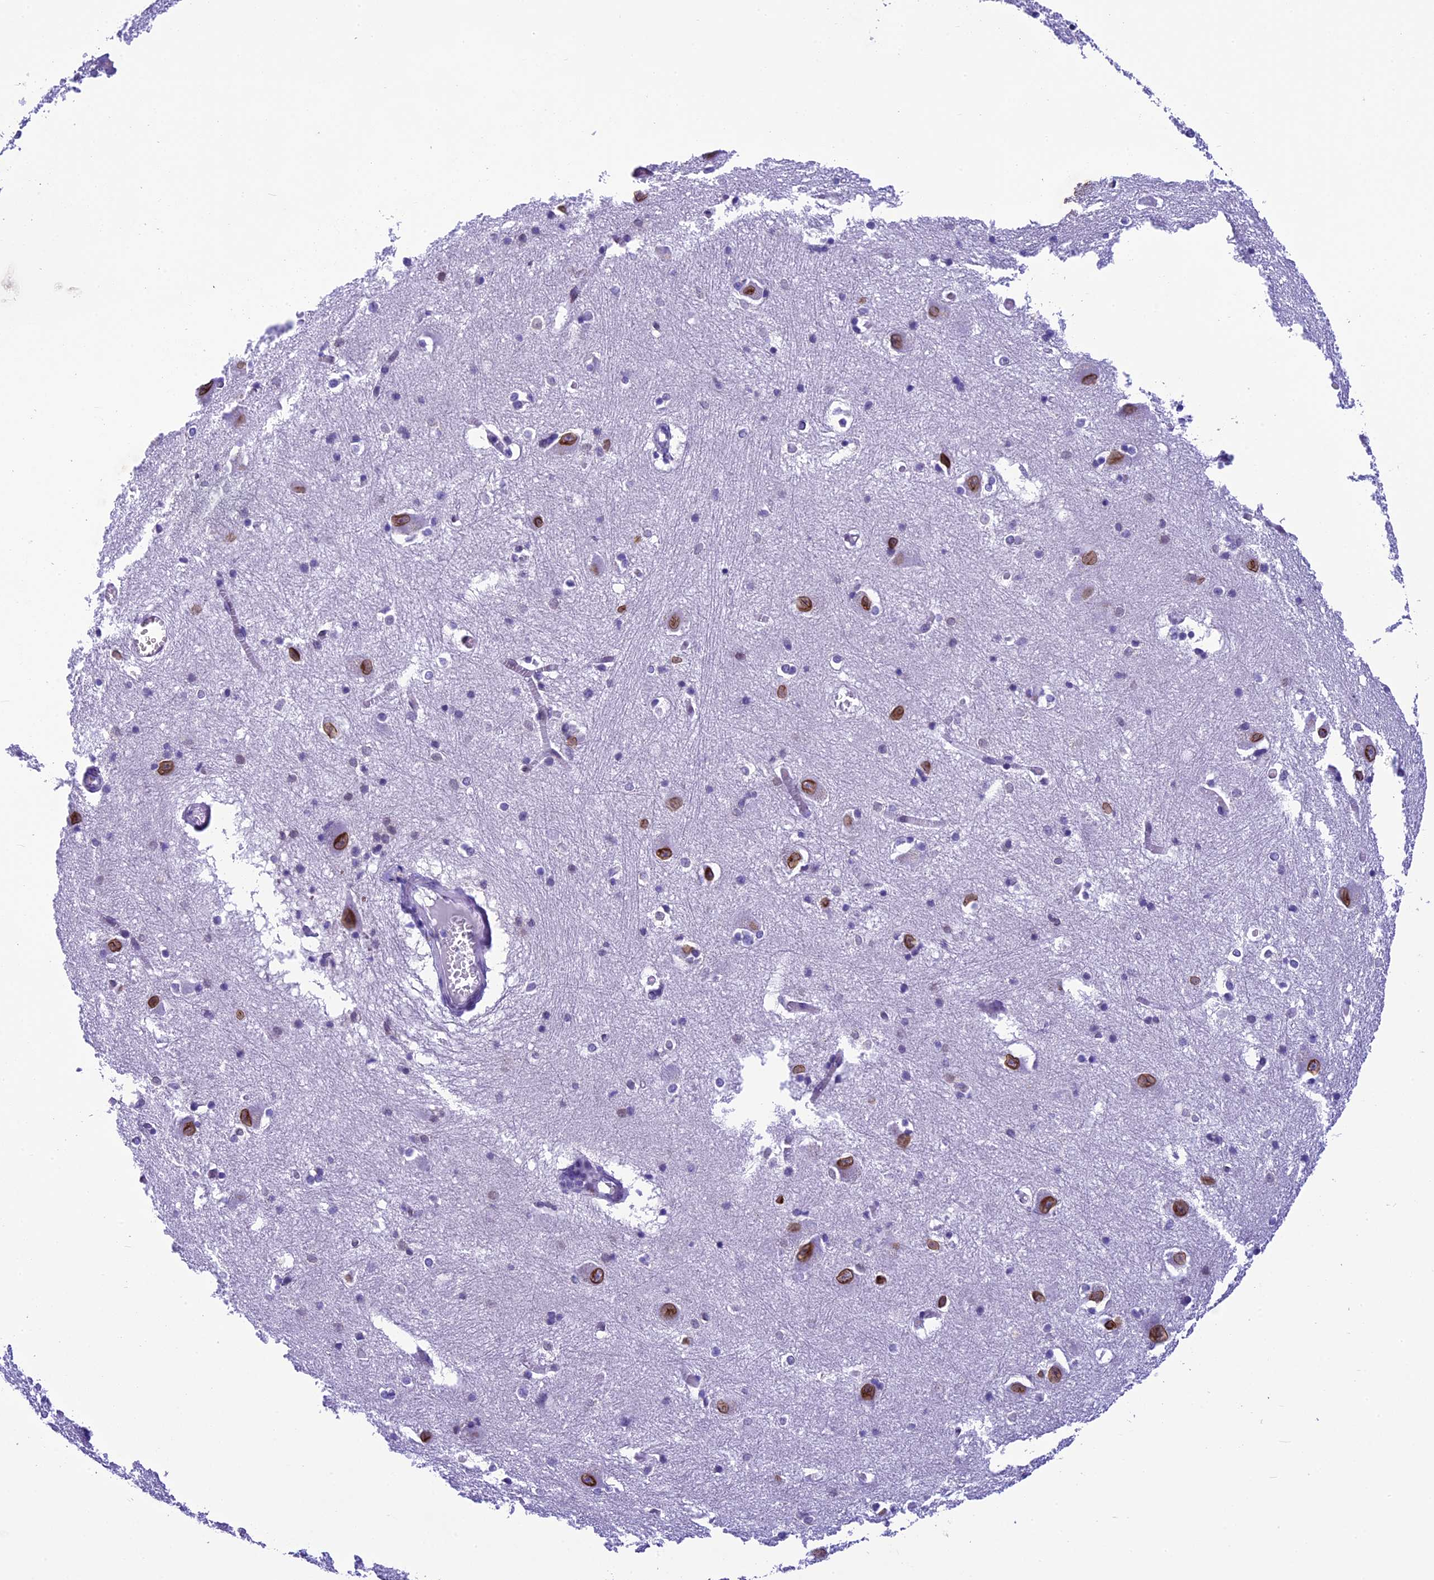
{"staining": {"intensity": "strong", "quantity": "<25%", "location": "cytoplasmic/membranous,nuclear"}, "tissue": "caudate", "cell_type": "Glial cells", "image_type": "normal", "snomed": [{"axis": "morphology", "description": "Normal tissue, NOS"}, {"axis": "topography", "description": "Lateral ventricle wall"}], "caption": "Protein staining displays strong cytoplasmic/membranous,nuclear staining in approximately <25% of glial cells in benign caudate.", "gene": "METTL25", "patient": {"sex": "male", "age": 37}}